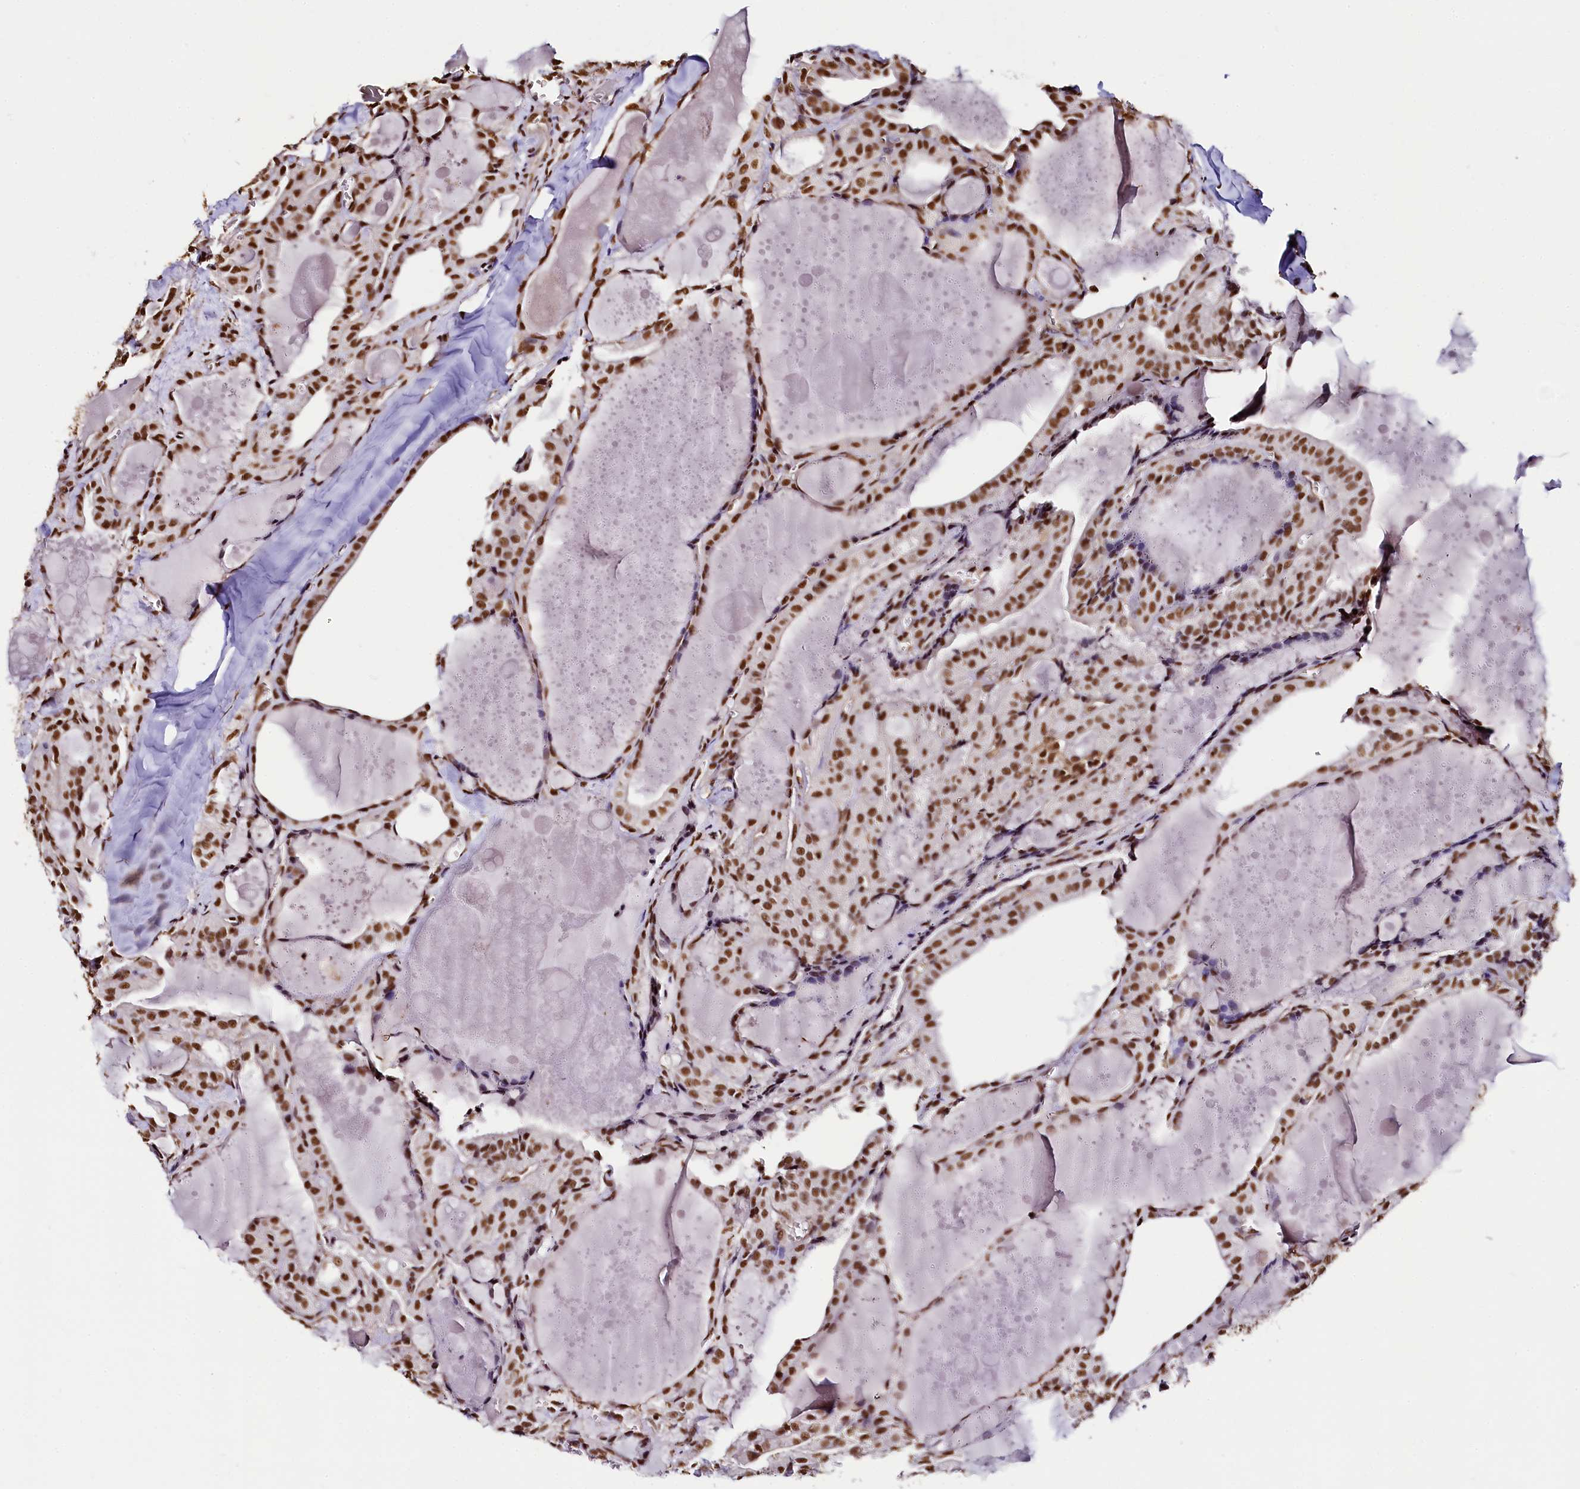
{"staining": {"intensity": "strong", "quantity": ">75%", "location": "nuclear"}, "tissue": "thyroid cancer", "cell_type": "Tumor cells", "image_type": "cancer", "snomed": [{"axis": "morphology", "description": "Papillary adenocarcinoma, NOS"}, {"axis": "topography", "description": "Thyroid gland"}], "caption": "Human thyroid cancer (papillary adenocarcinoma) stained with a brown dye displays strong nuclear positive staining in about >75% of tumor cells.", "gene": "SNRPD2", "patient": {"sex": "male", "age": 52}}